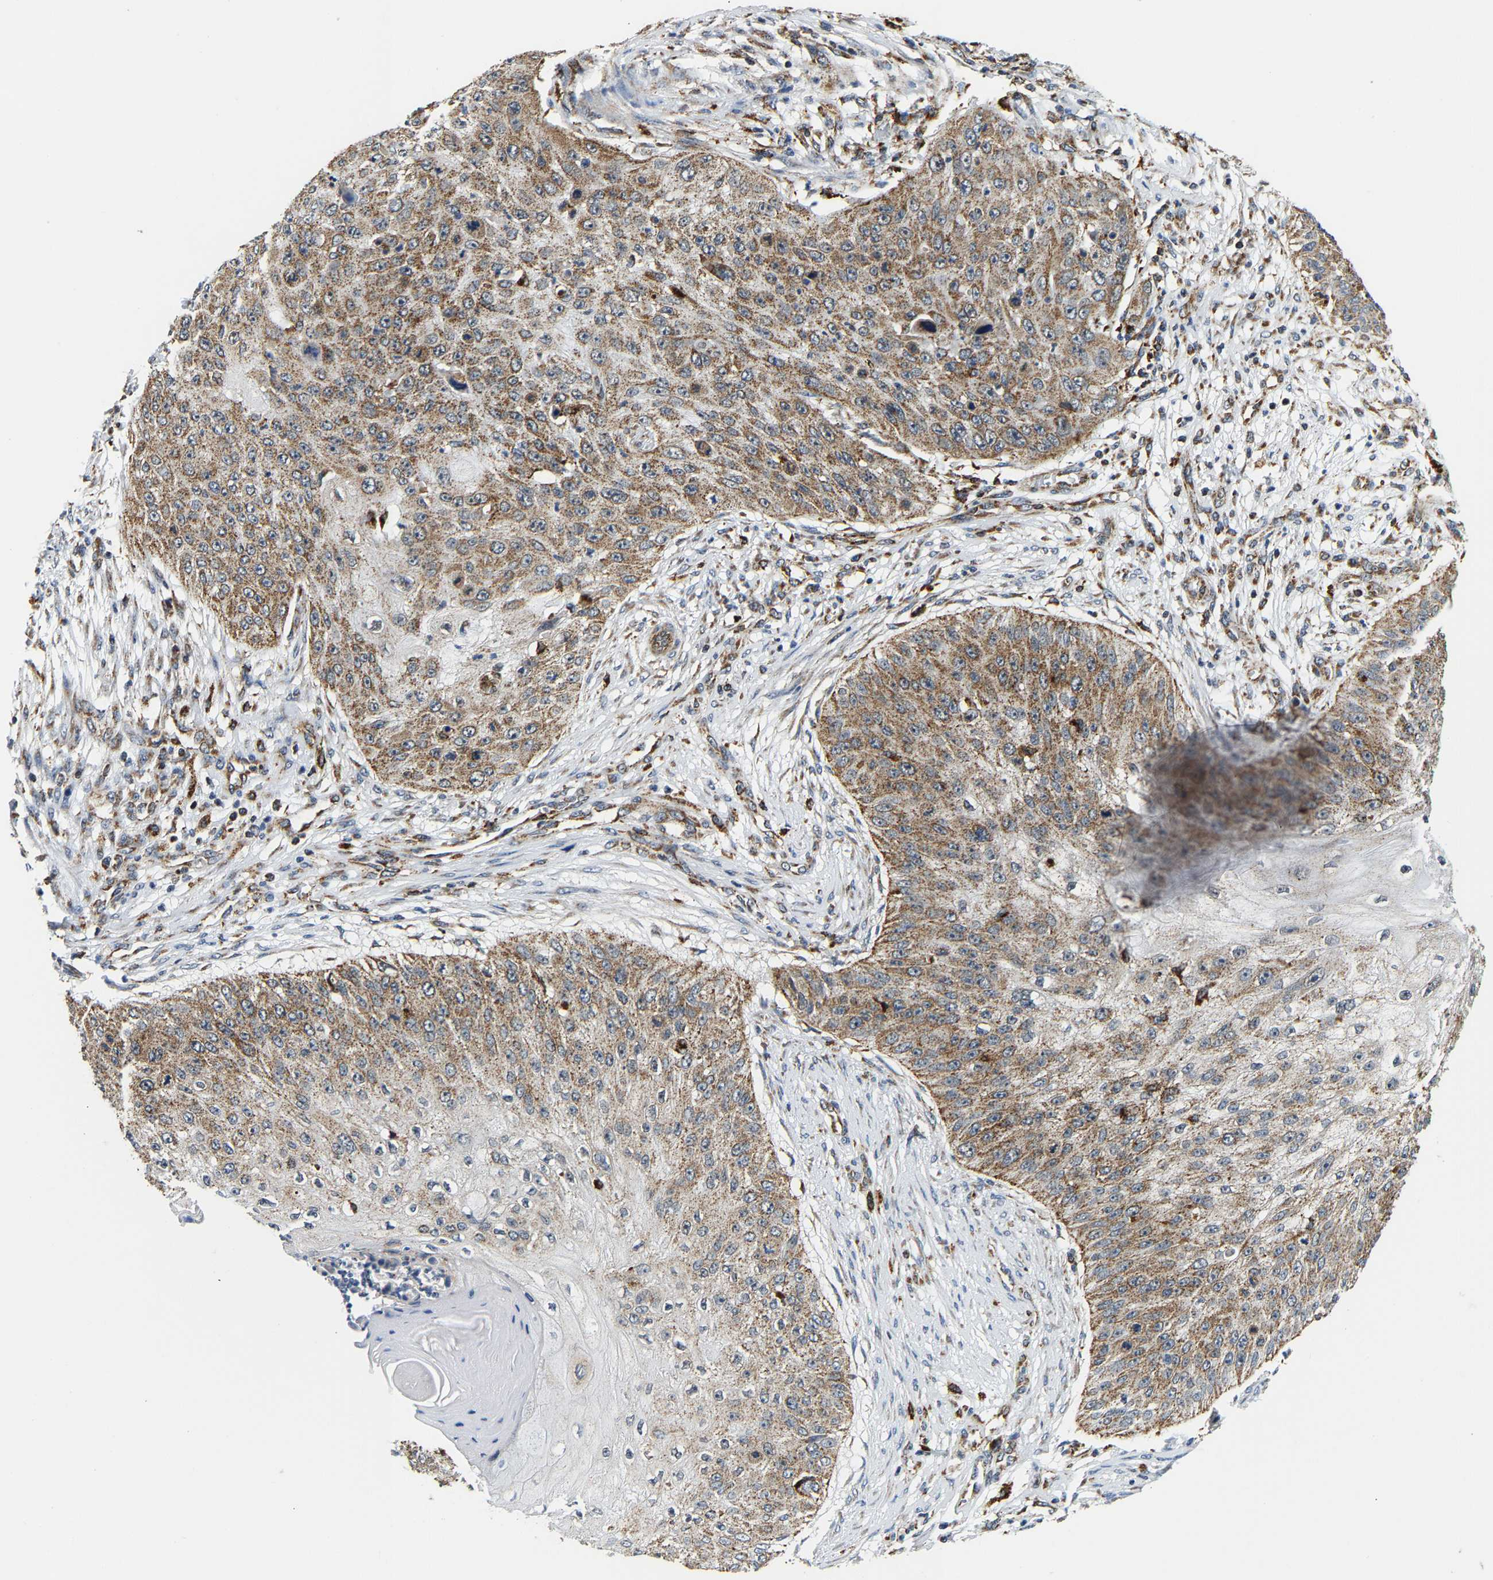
{"staining": {"intensity": "moderate", "quantity": ">75%", "location": "cytoplasmic/membranous"}, "tissue": "skin cancer", "cell_type": "Tumor cells", "image_type": "cancer", "snomed": [{"axis": "morphology", "description": "Squamous cell carcinoma, NOS"}, {"axis": "topography", "description": "Skin"}], "caption": "Skin squamous cell carcinoma stained with IHC shows moderate cytoplasmic/membranous positivity in approximately >75% of tumor cells.", "gene": "GIMAP7", "patient": {"sex": "female", "age": 80}}